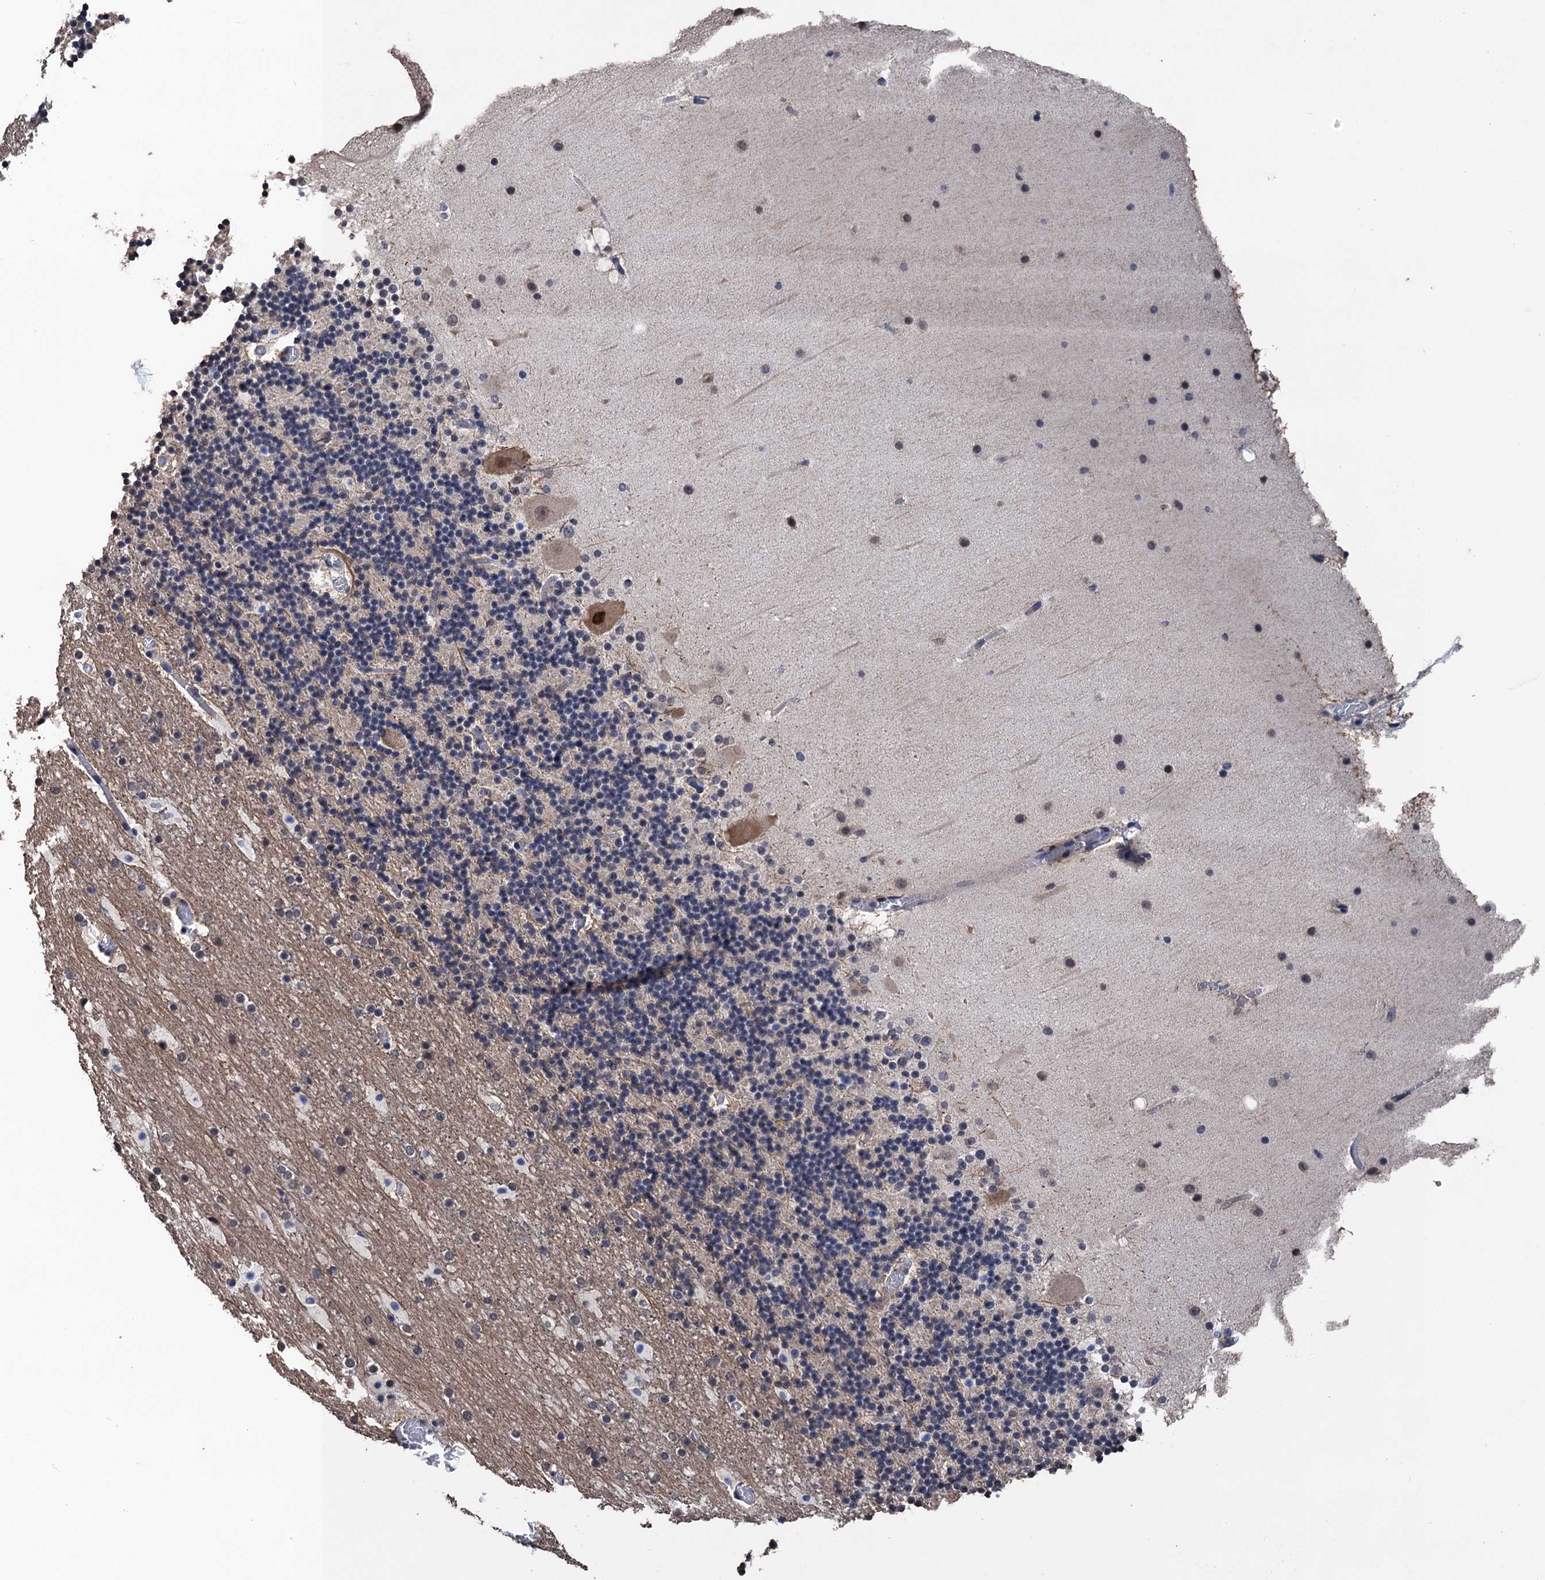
{"staining": {"intensity": "negative", "quantity": "none", "location": "none"}, "tissue": "cerebellum", "cell_type": "Cells in granular layer", "image_type": "normal", "snomed": [{"axis": "morphology", "description": "Normal tissue, NOS"}, {"axis": "topography", "description": "Cerebellum"}], "caption": "This histopathology image is of benign cerebellum stained with IHC to label a protein in brown with the nuclei are counter-stained blue. There is no staining in cells in granular layer.", "gene": "ART5", "patient": {"sex": "male", "age": 57}}